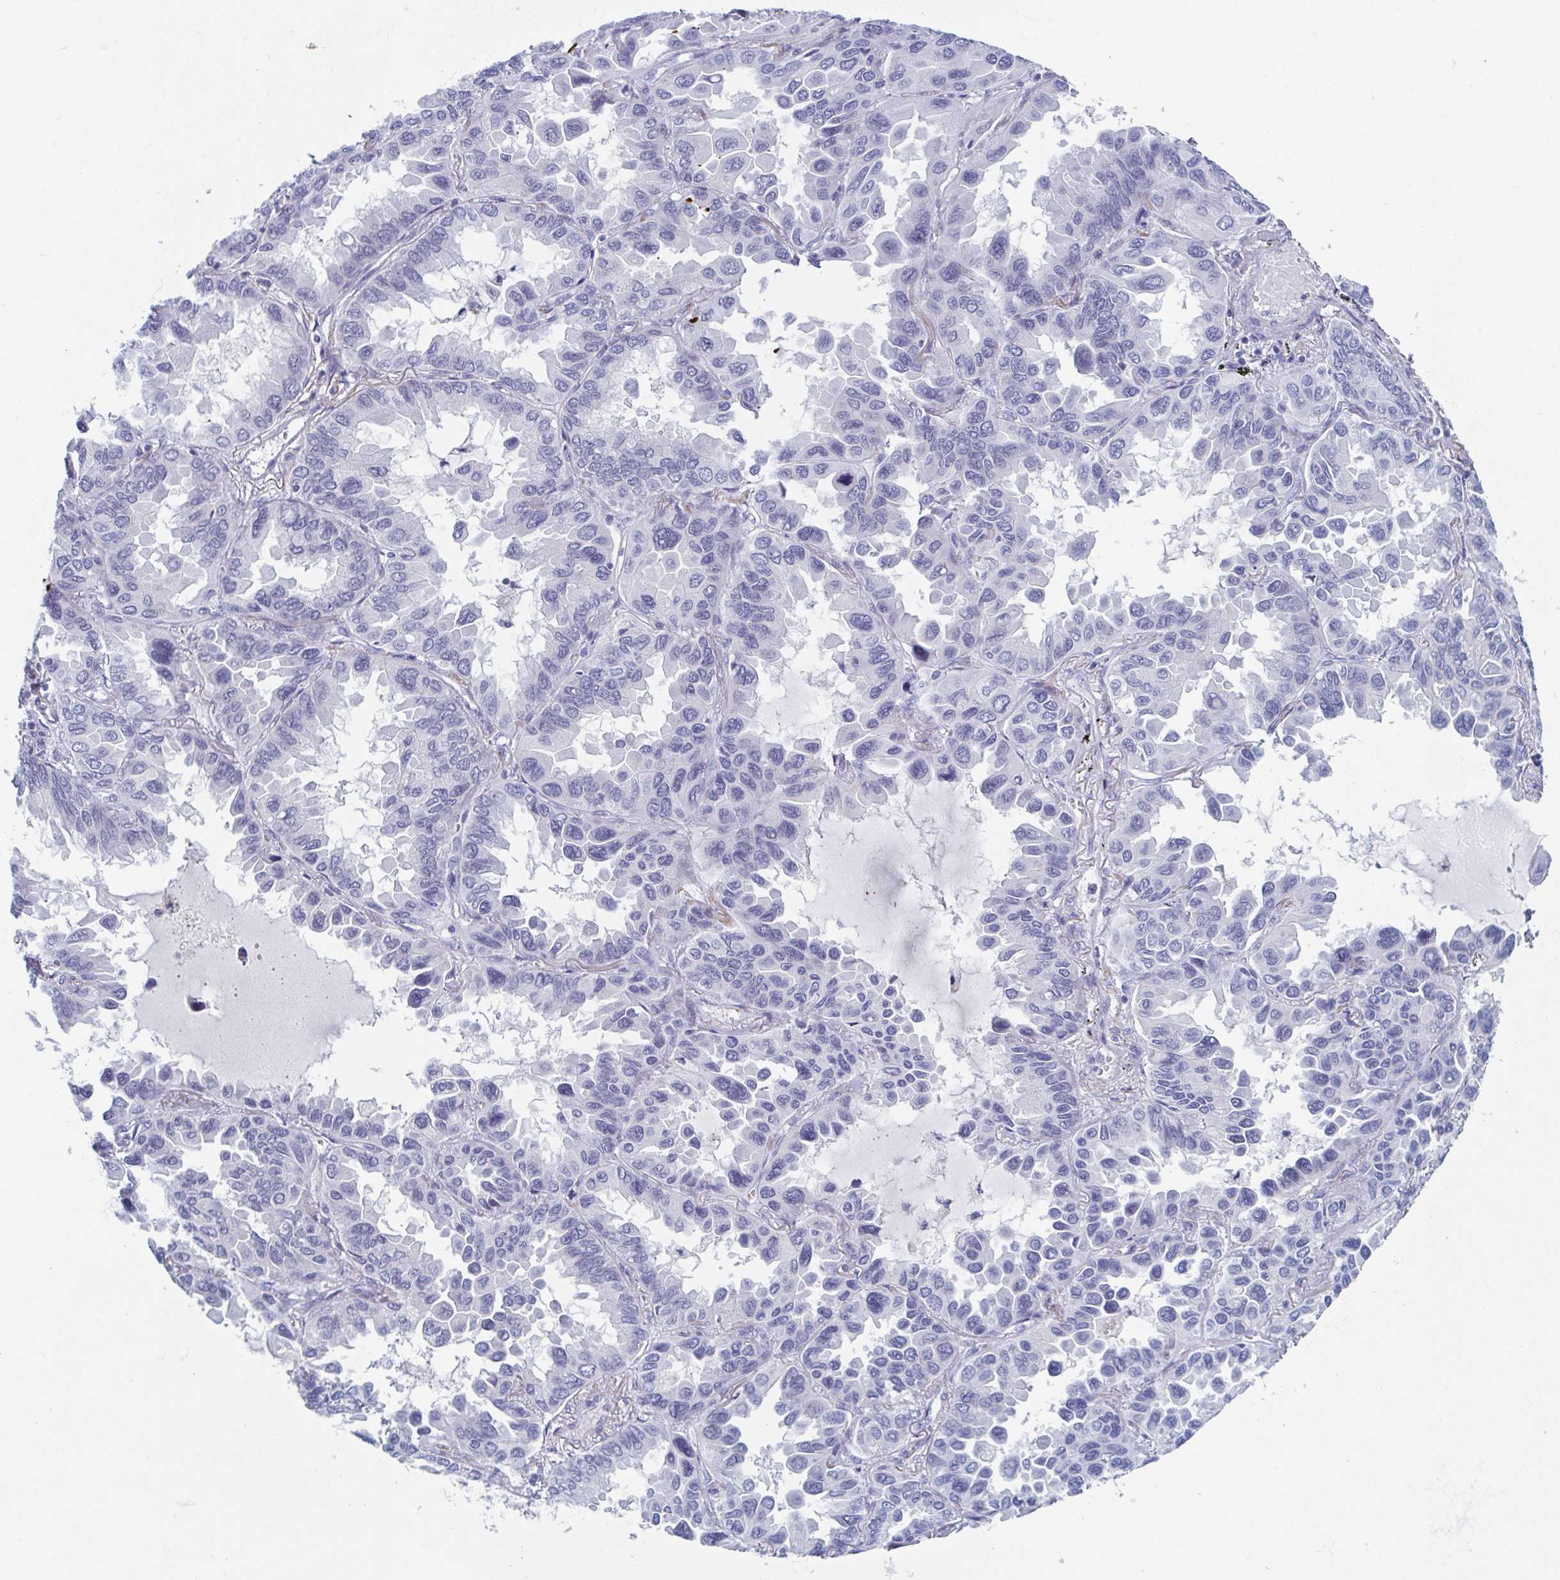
{"staining": {"intensity": "negative", "quantity": "none", "location": "none"}, "tissue": "lung cancer", "cell_type": "Tumor cells", "image_type": "cancer", "snomed": [{"axis": "morphology", "description": "Adenocarcinoma, NOS"}, {"axis": "topography", "description": "Lung"}], "caption": "High magnification brightfield microscopy of adenocarcinoma (lung) stained with DAB (3,3'-diaminobenzidine) (brown) and counterstained with hematoxylin (blue): tumor cells show no significant positivity.", "gene": "ZFP64", "patient": {"sex": "male", "age": 64}}